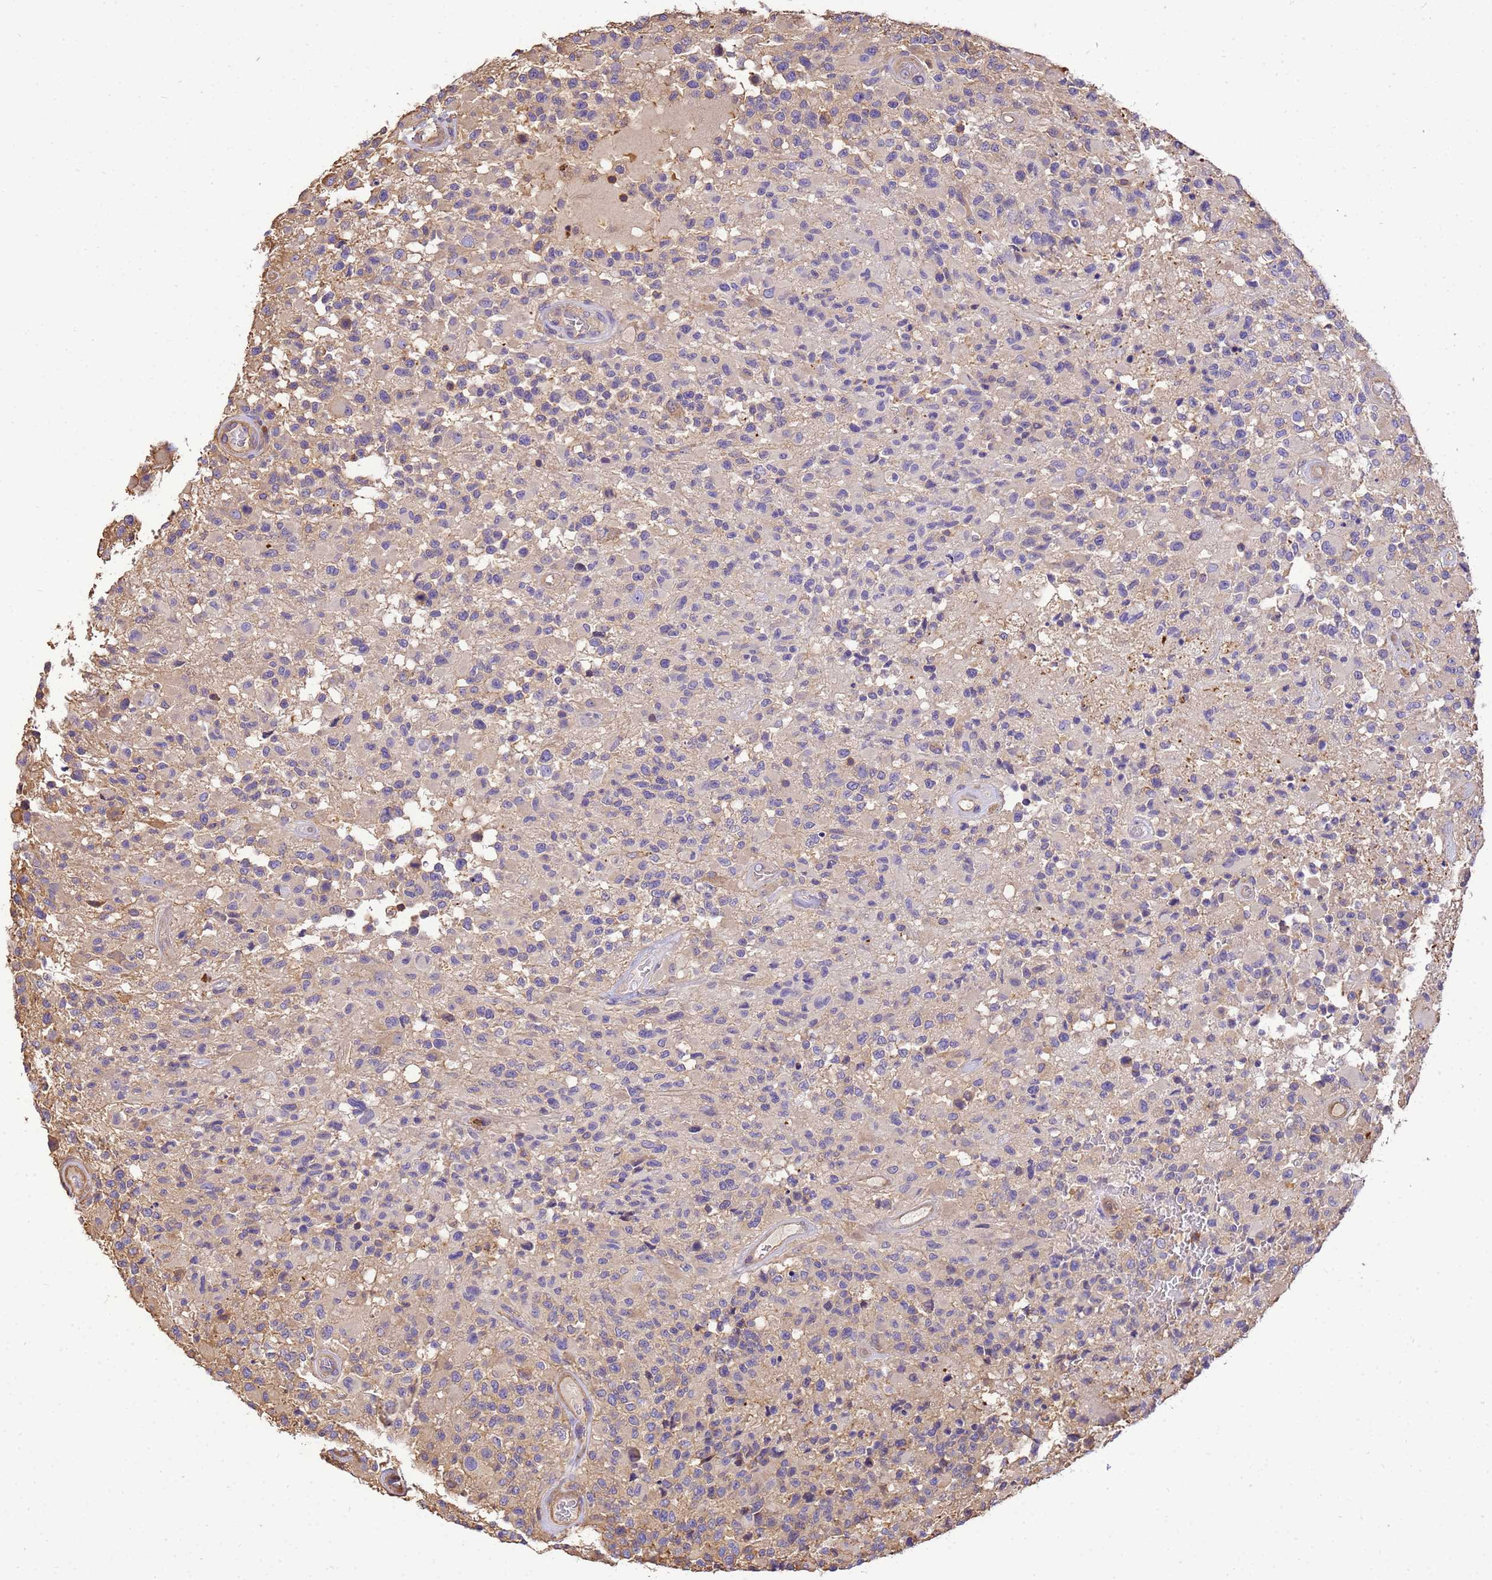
{"staining": {"intensity": "negative", "quantity": "none", "location": "none"}, "tissue": "glioma", "cell_type": "Tumor cells", "image_type": "cancer", "snomed": [{"axis": "morphology", "description": "Glioma, malignant, High grade"}, {"axis": "morphology", "description": "Glioblastoma, NOS"}, {"axis": "topography", "description": "Brain"}], "caption": "This is an immunohistochemistry (IHC) histopathology image of human glioma. There is no staining in tumor cells.", "gene": "WDR64", "patient": {"sex": "male", "age": 60}}